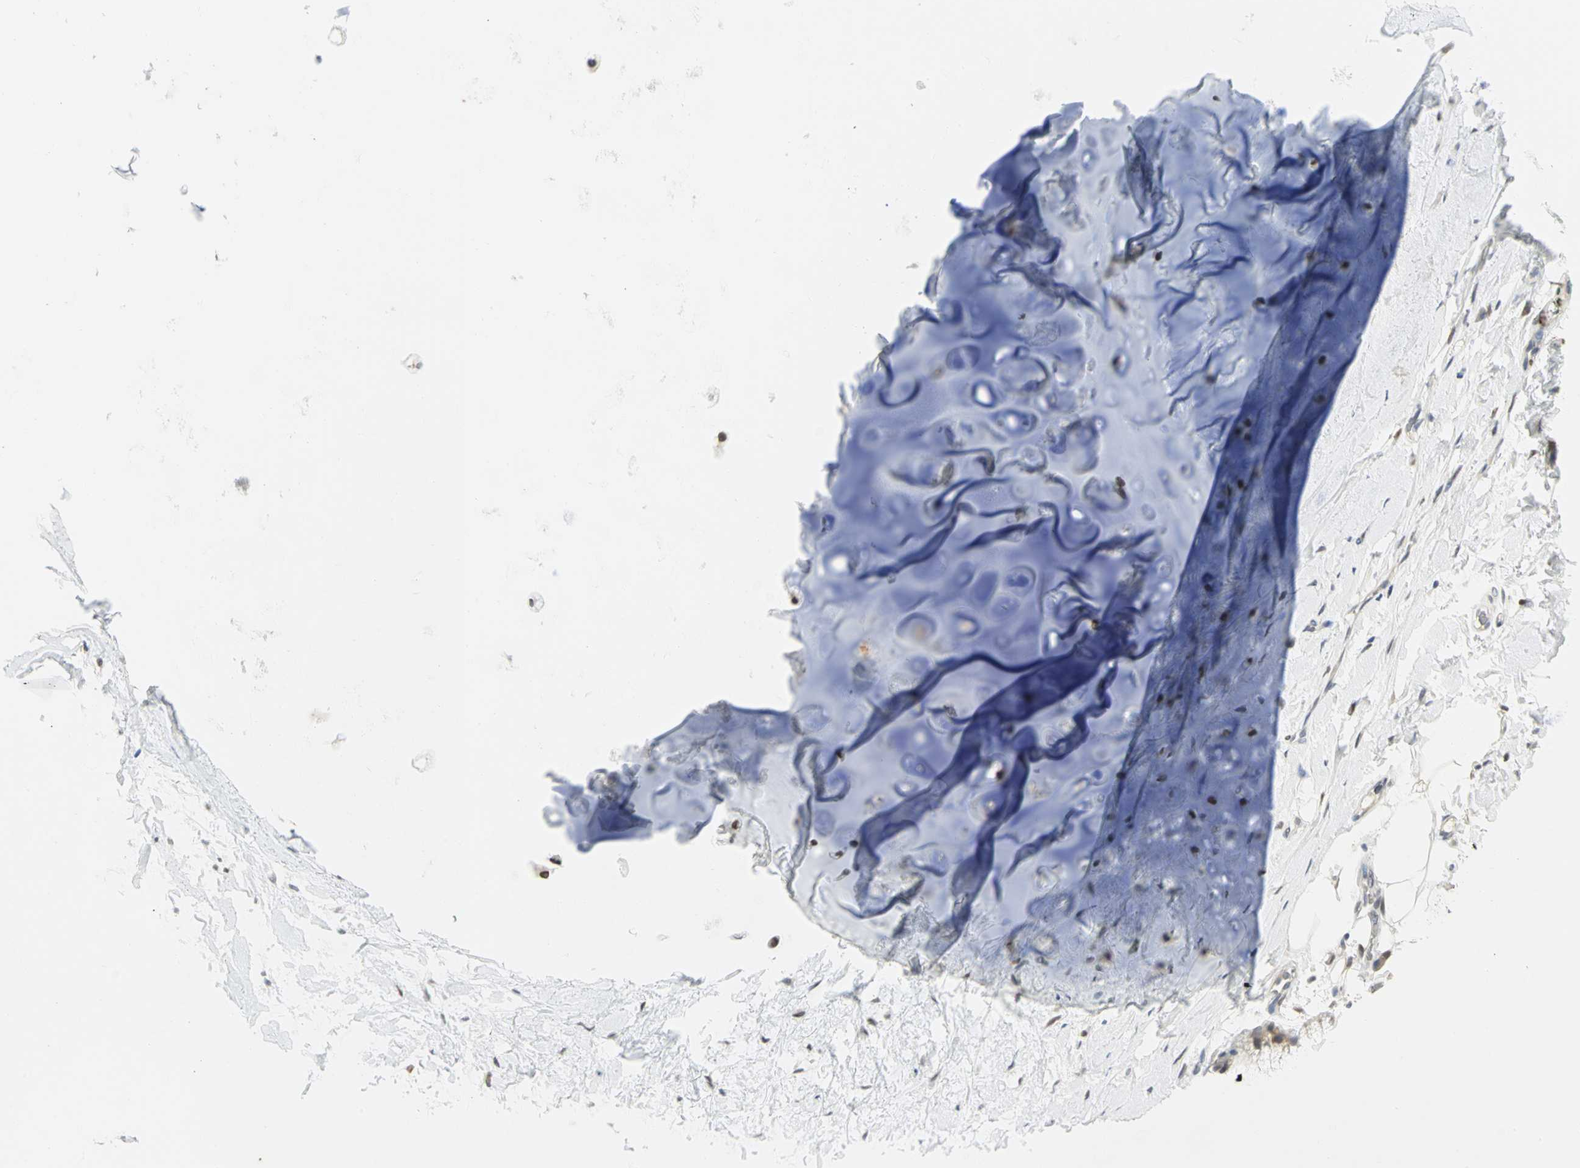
{"staining": {"intensity": "negative", "quantity": "none", "location": "none"}, "tissue": "adipose tissue", "cell_type": "Adipocytes", "image_type": "normal", "snomed": [{"axis": "morphology", "description": "Normal tissue, NOS"}, {"axis": "topography", "description": "Cartilage tissue"}, {"axis": "topography", "description": "Bronchus"}], "caption": "A high-resolution histopathology image shows immunohistochemistry (IHC) staining of benign adipose tissue, which displays no significant staining in adipocytes.", "gene": "BCL6", "patient": {"sex": "female", "age": 73}}